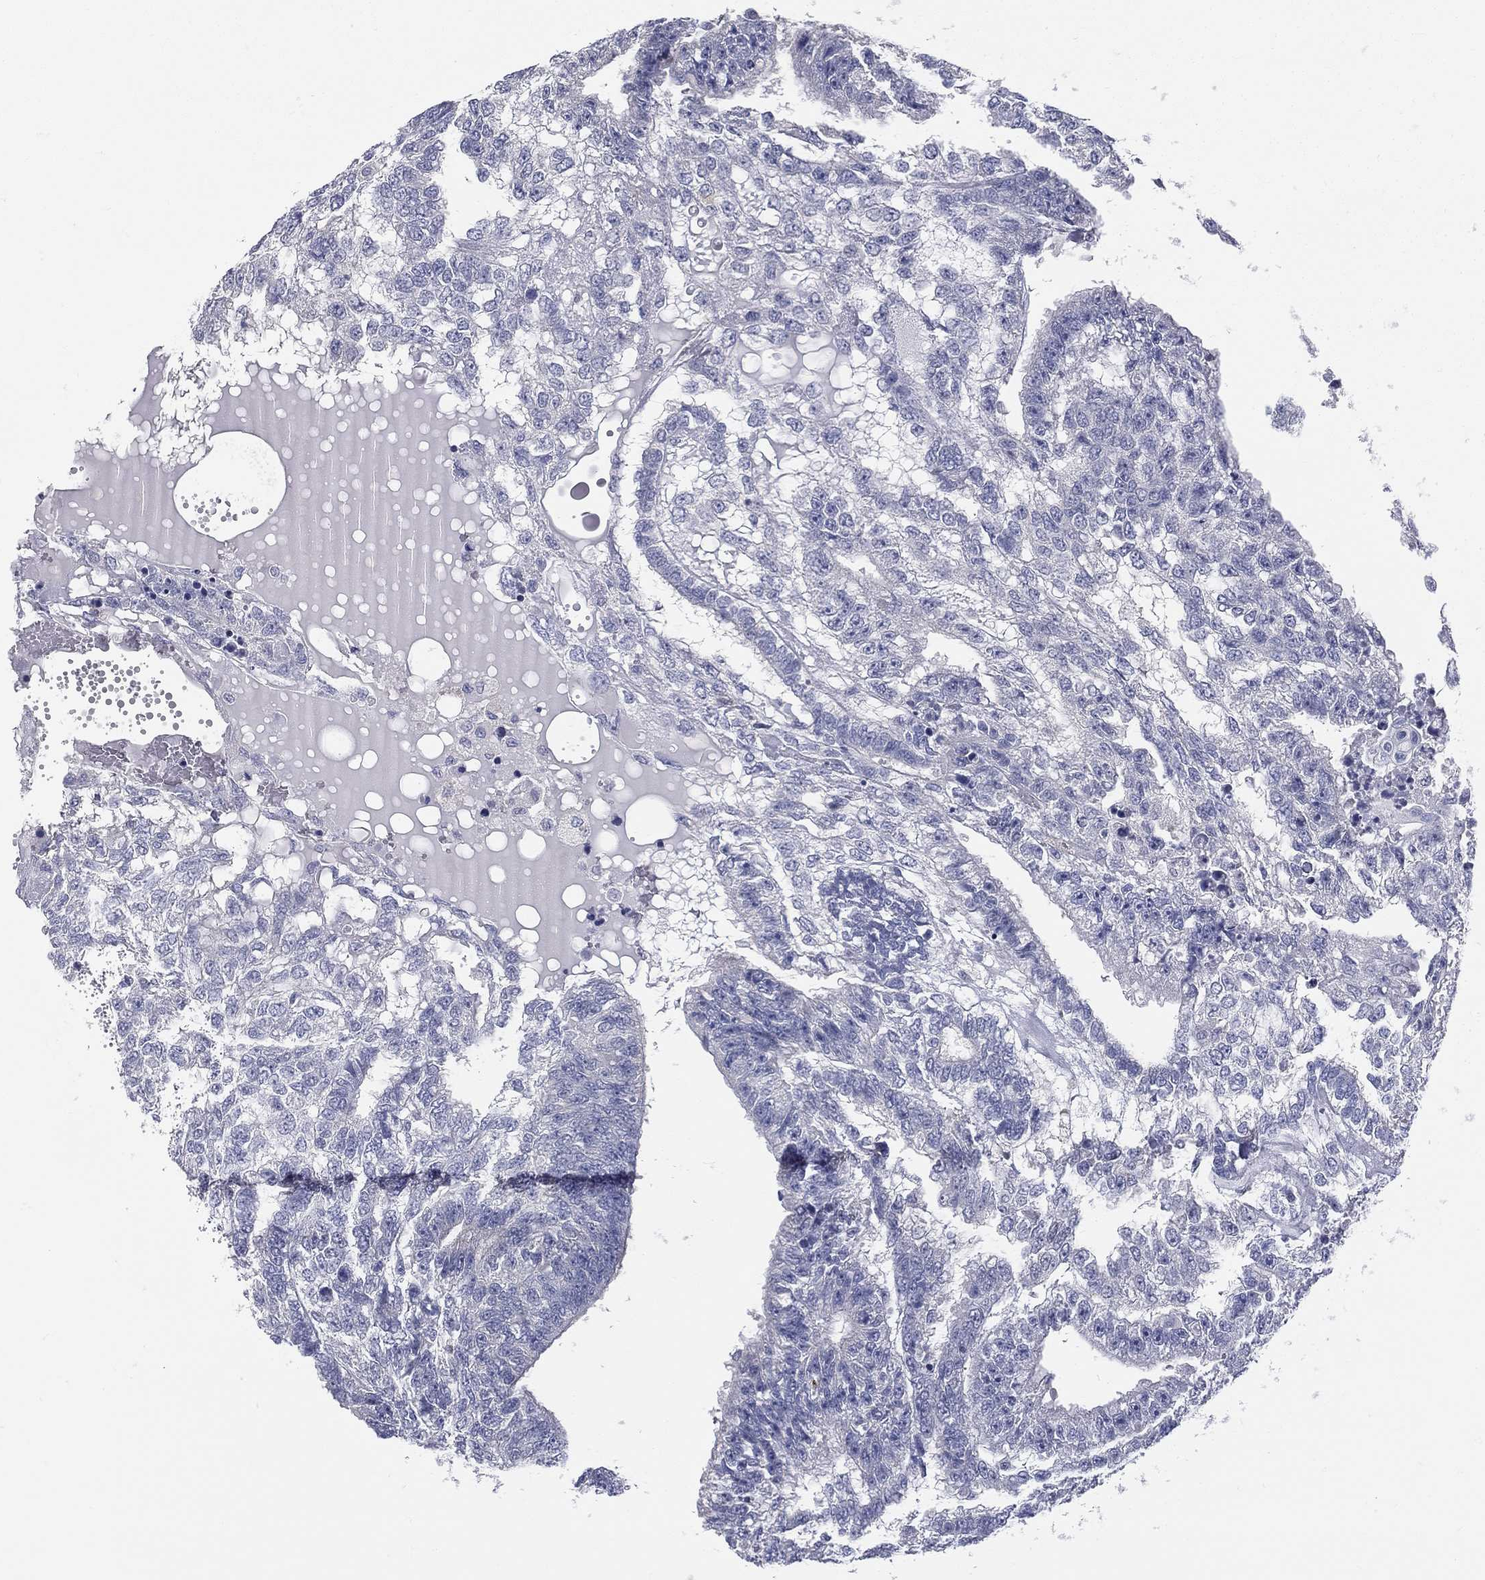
{"staining": {"intensity": "negative", "quantity": "none", "location": "none"}, "tissue": "testis cancer", "cell_type": "Tumor cells", "image_type": "cancer", "snomed": [{"axis": "morphology", "description": "Seminoma, NOS"}, {"axis": "morphology", "description": "Carcinoma, Embryonal, NOS"}, {"axis": "topography", "description": "Testis"}], "caption": "The photomicrograph reveals no staining of tumor cells in testis embryonal carcinoma.", "gene": "ETNPPL", "patient": {"sex": "male", "age": 41}}